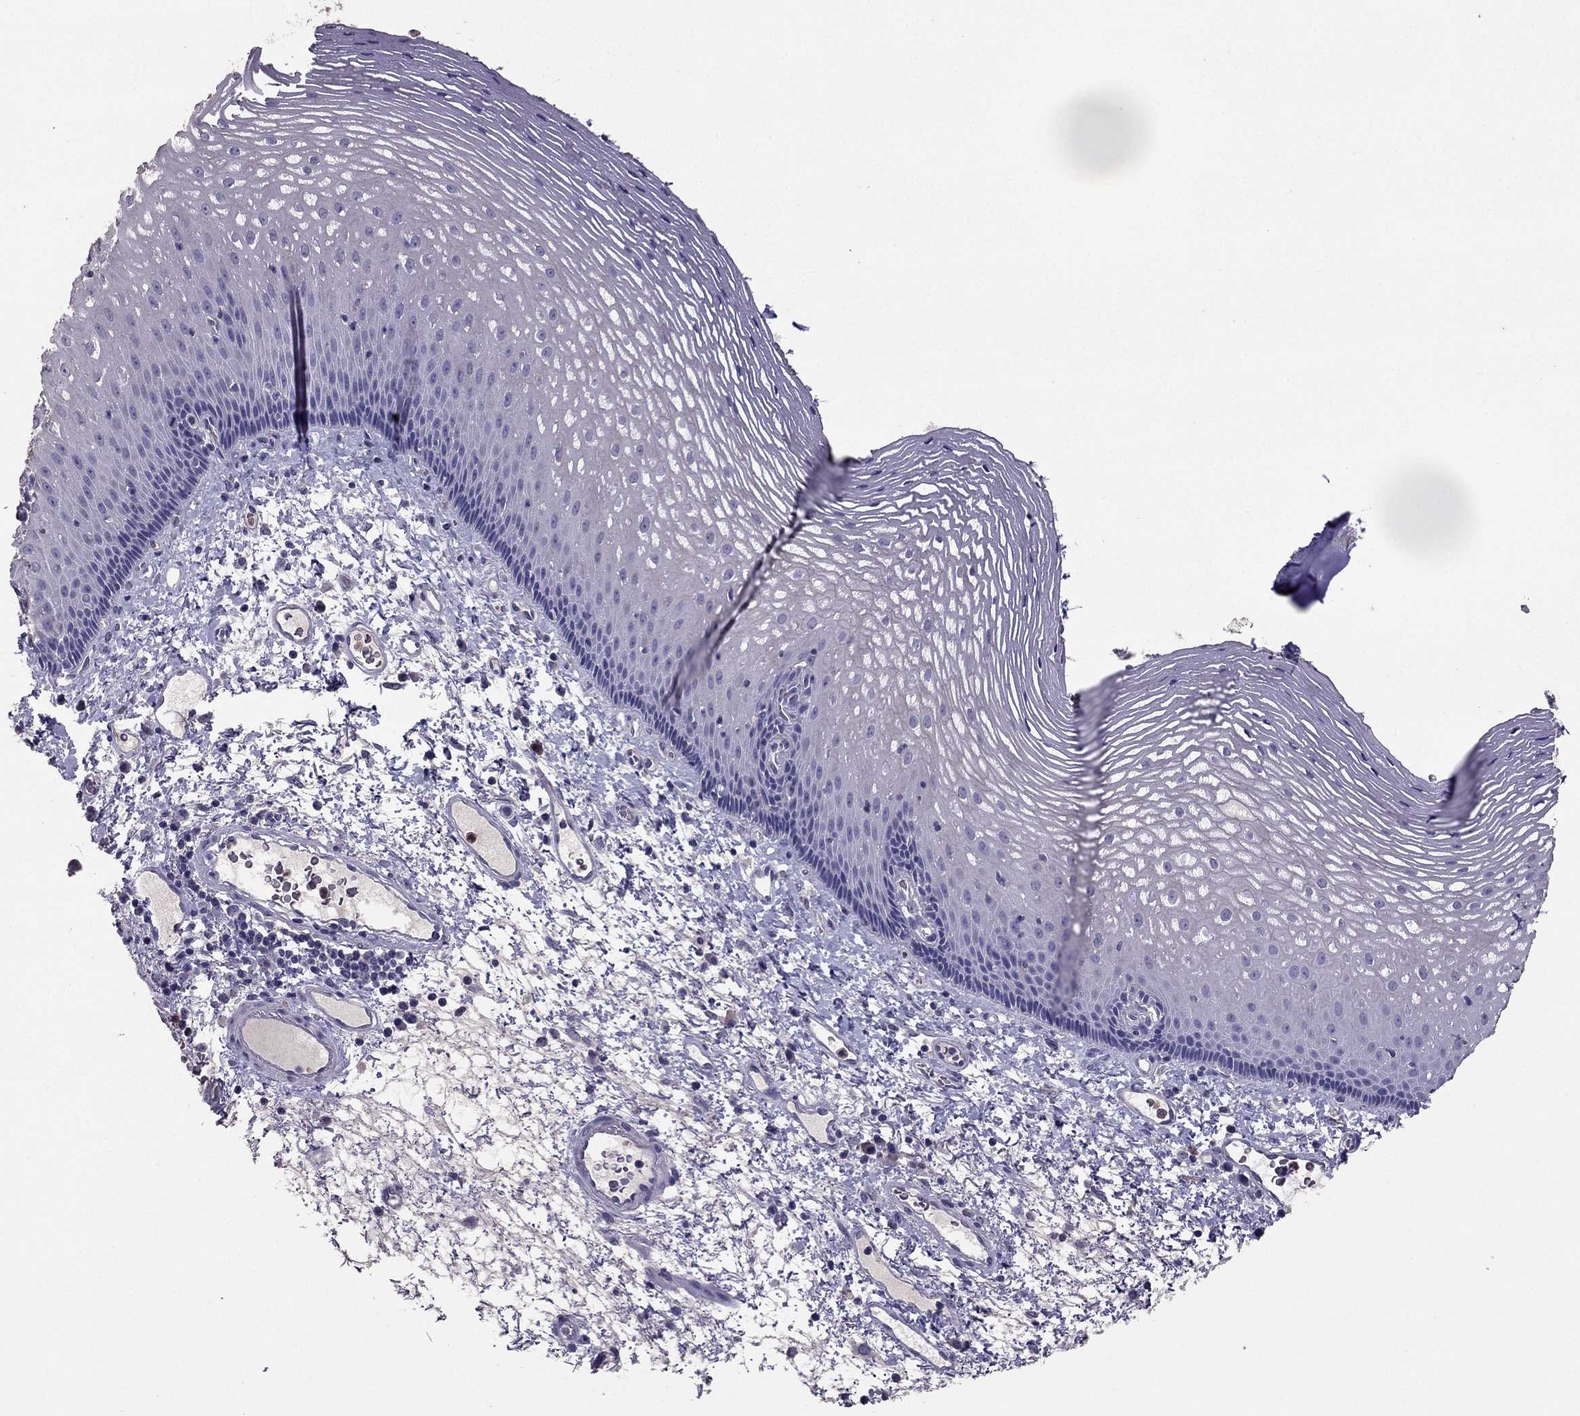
{"staining": {"intensity": "negative", "quantity": "none", "location": "none"}, "tissue": "esophagus", "cell_type": "Squamous epithelial cells", "image_type": "normal", "snomed": [{"axis": "morphology", "description": "Normal tissue, NOS"}, {"axis": "topography", "description": "Esophagus"}], "caption": "This is an immunohistochemistry image of normal esophagus. There is no expression in squamous epithelial cells.", "gene": "RFLNB", "patient": {"sex": "male", "age": 76}}